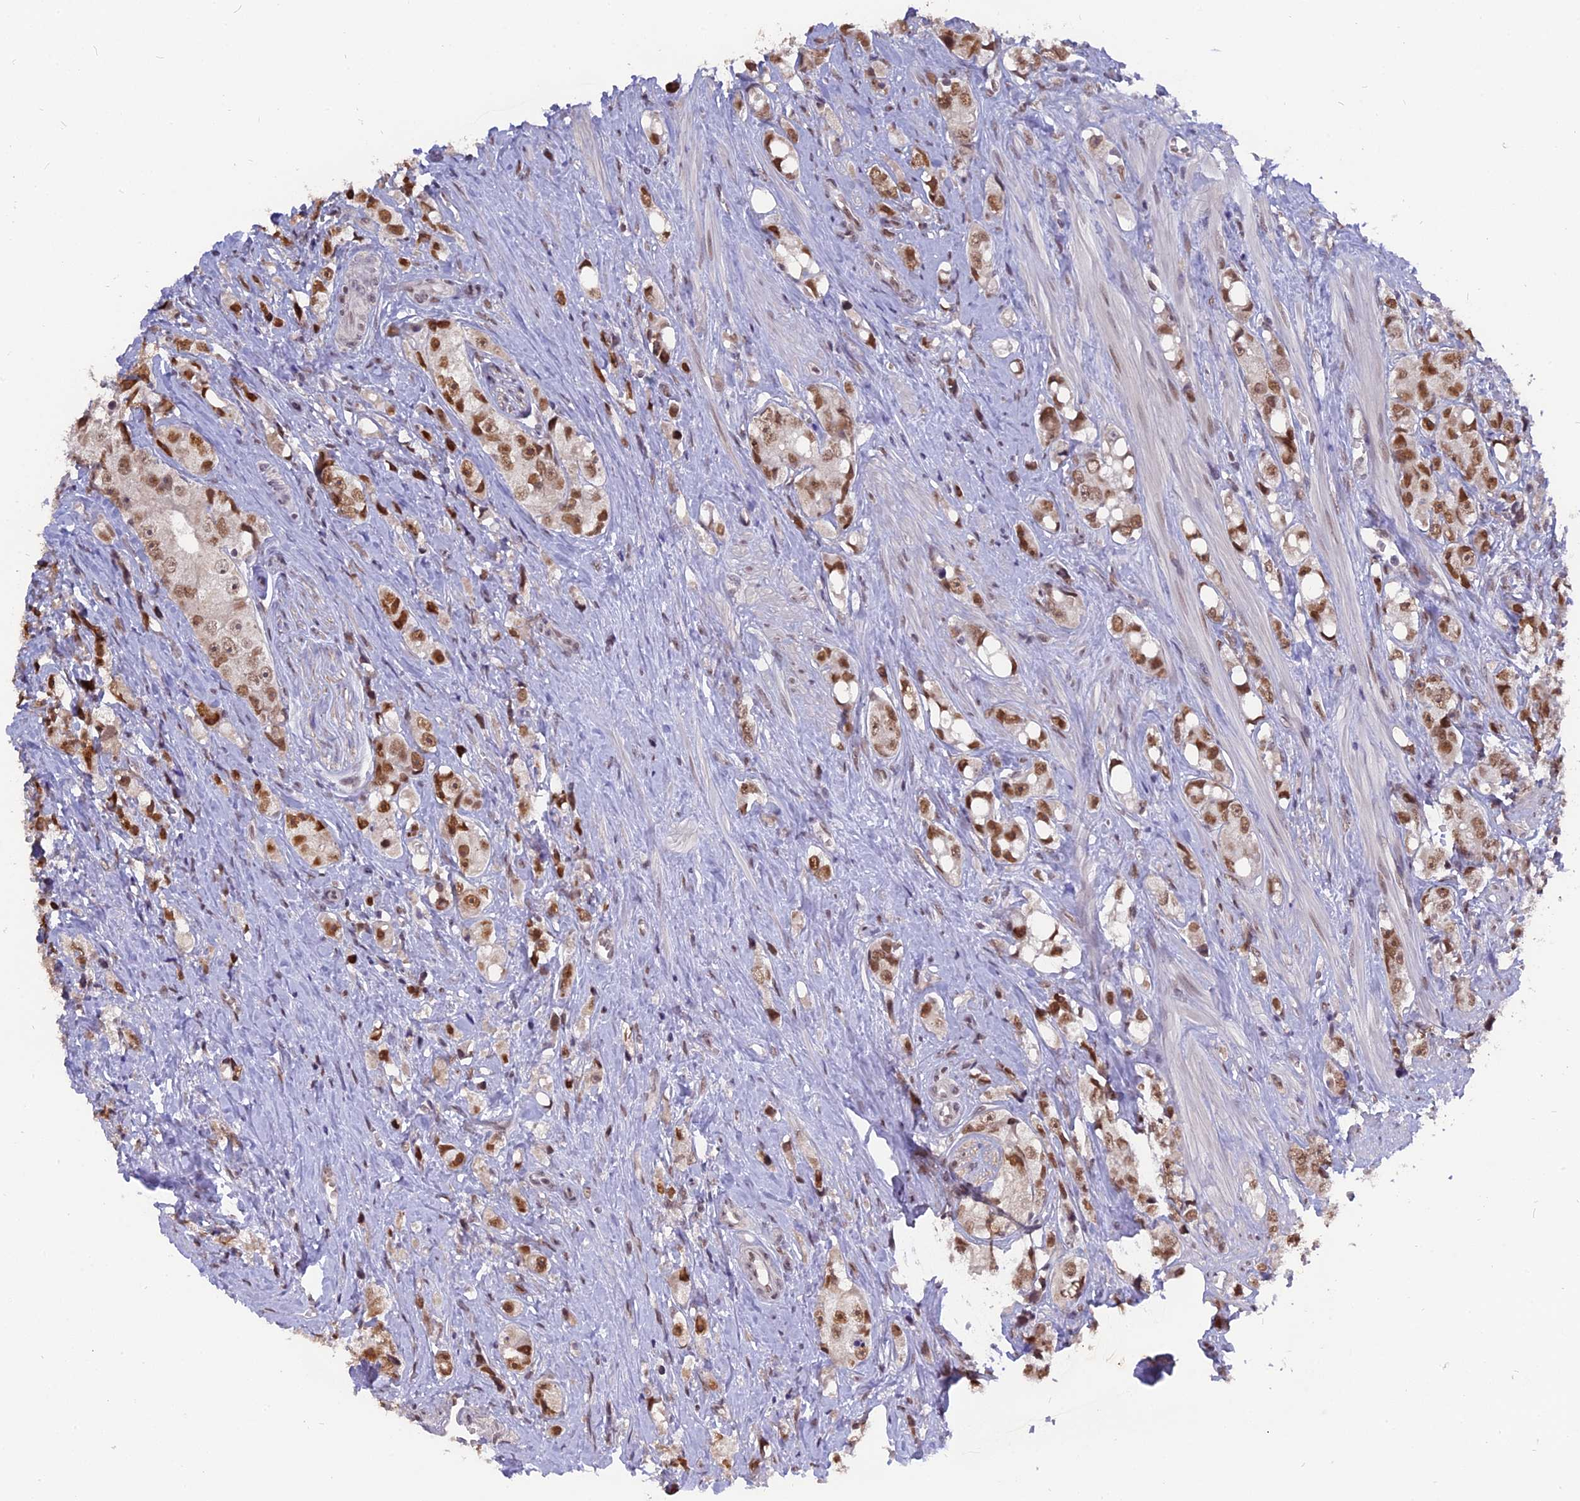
{"staining": {"intensity": "moderate", "quantity": ">75%", "location": "nuclear"}, "tissue": "prostate cancer", "cell_type": "Tumor cells", "image_type": "cancer", "snomed": [{"axis": "morphology", "description": "Adenocarcinoma, High grade"}, {"axis": "topography", "description": "Prostate"}], "caption": "A brown stain highlights moderate nuclear positivity of a protein in human prostate cancer tumor cells.", "gene": "NR1H3", "patient": {"sex": "male", "age": 74}}